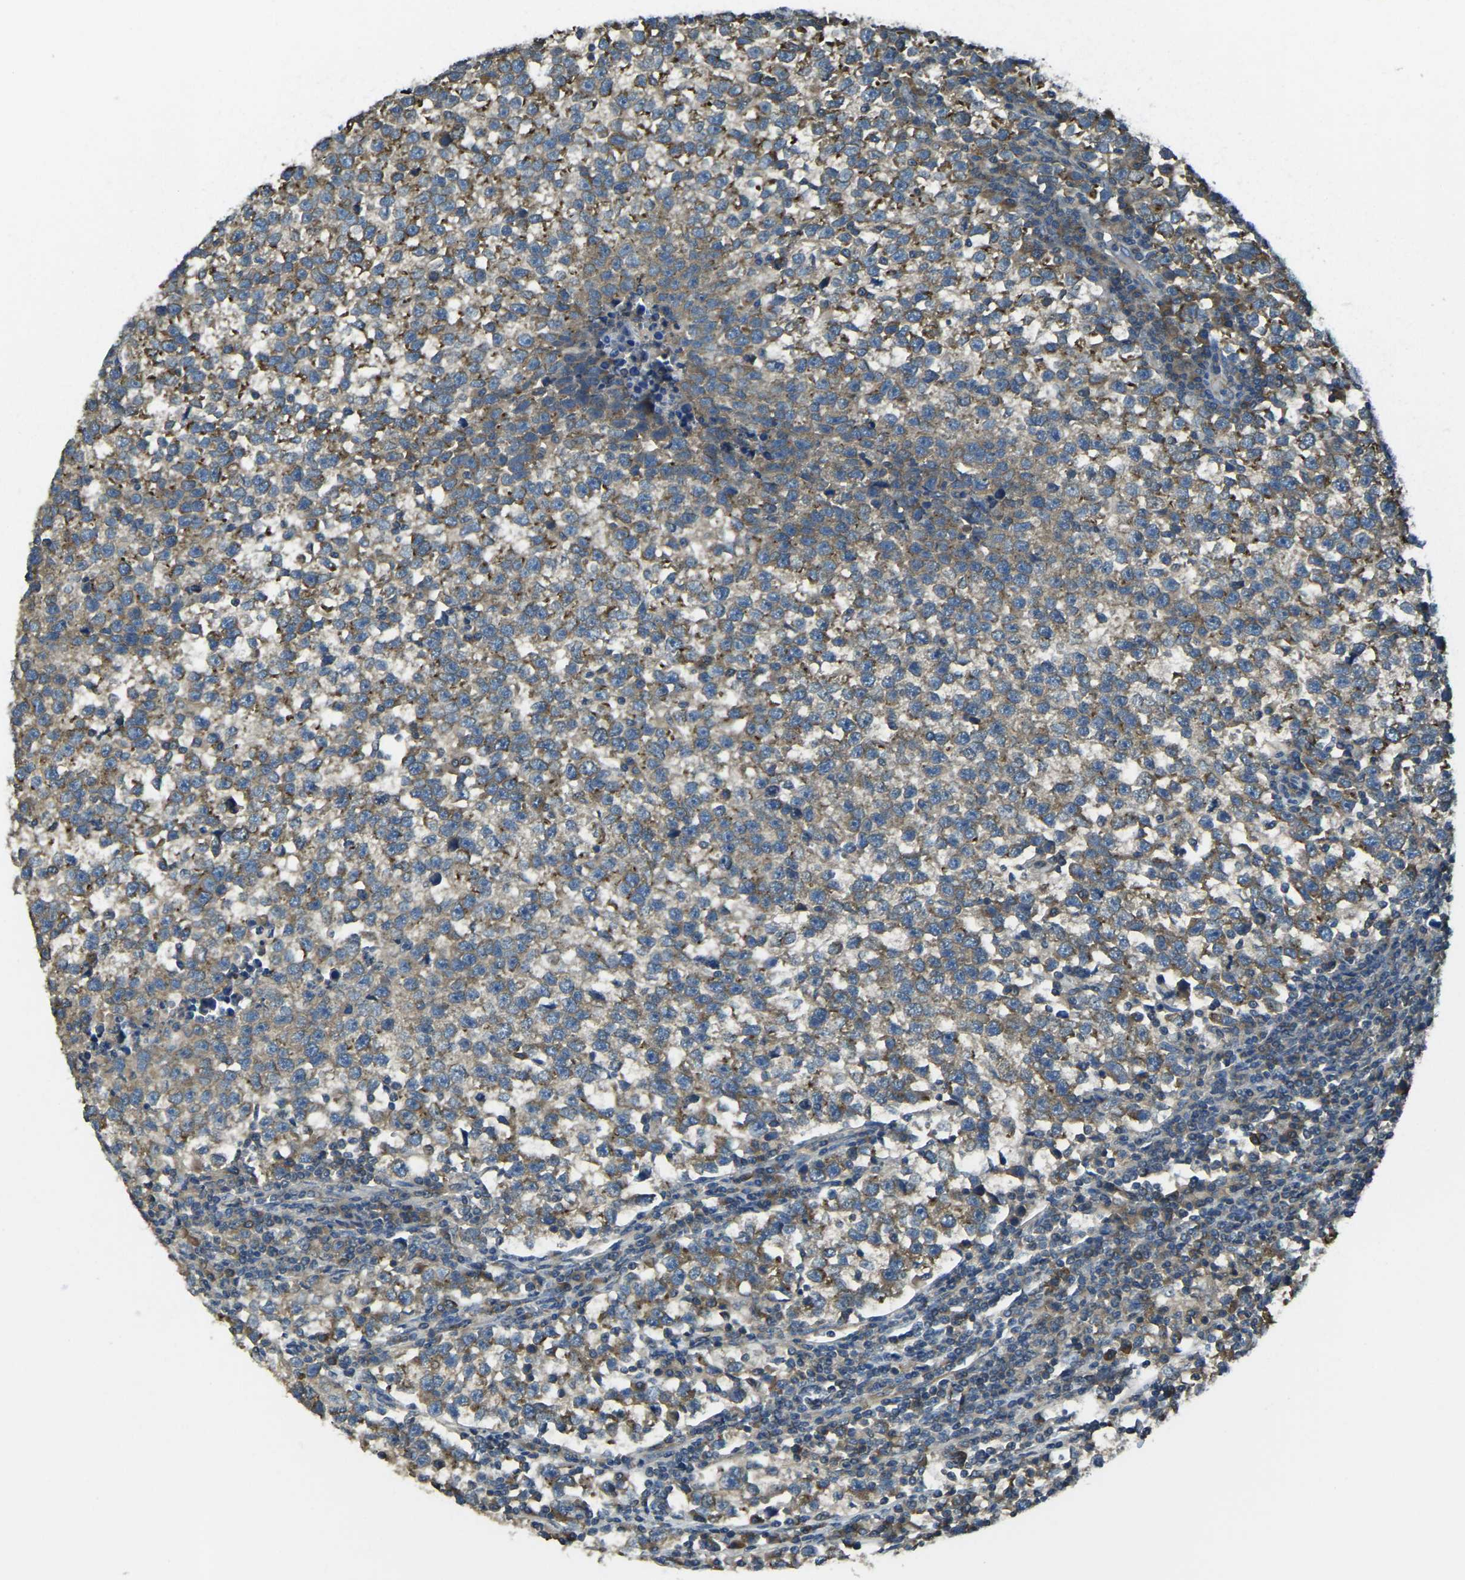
{"staining": {"intensity": "moderate", "quantity": ">75%", "location": "cytoplasmic/membranous"}, "tissue": "testis cancer", "cell_type": "Tumor cells", "image_type": "cancer", "snomed": [{"axis": "morphology", "description": "Normal tissue, NOS"}, {"axis": "morphology", "description": "Seminoma, NOS"}, {"axis": "topography", "description": "Testis"}], "caption": "Brown immunohistochemical staining in testis seminoma displays moderate cytoplasmic/membranous positivity in about >75% of tumor cells. The staining was performed using DAB (3,3'-diaminobenzidine), with brown indicating positive protein expression. Nuclei are stained blue with hematoxylin.", "gene": "AIMP1", "patient": {"sex": "male", "age": 43}}